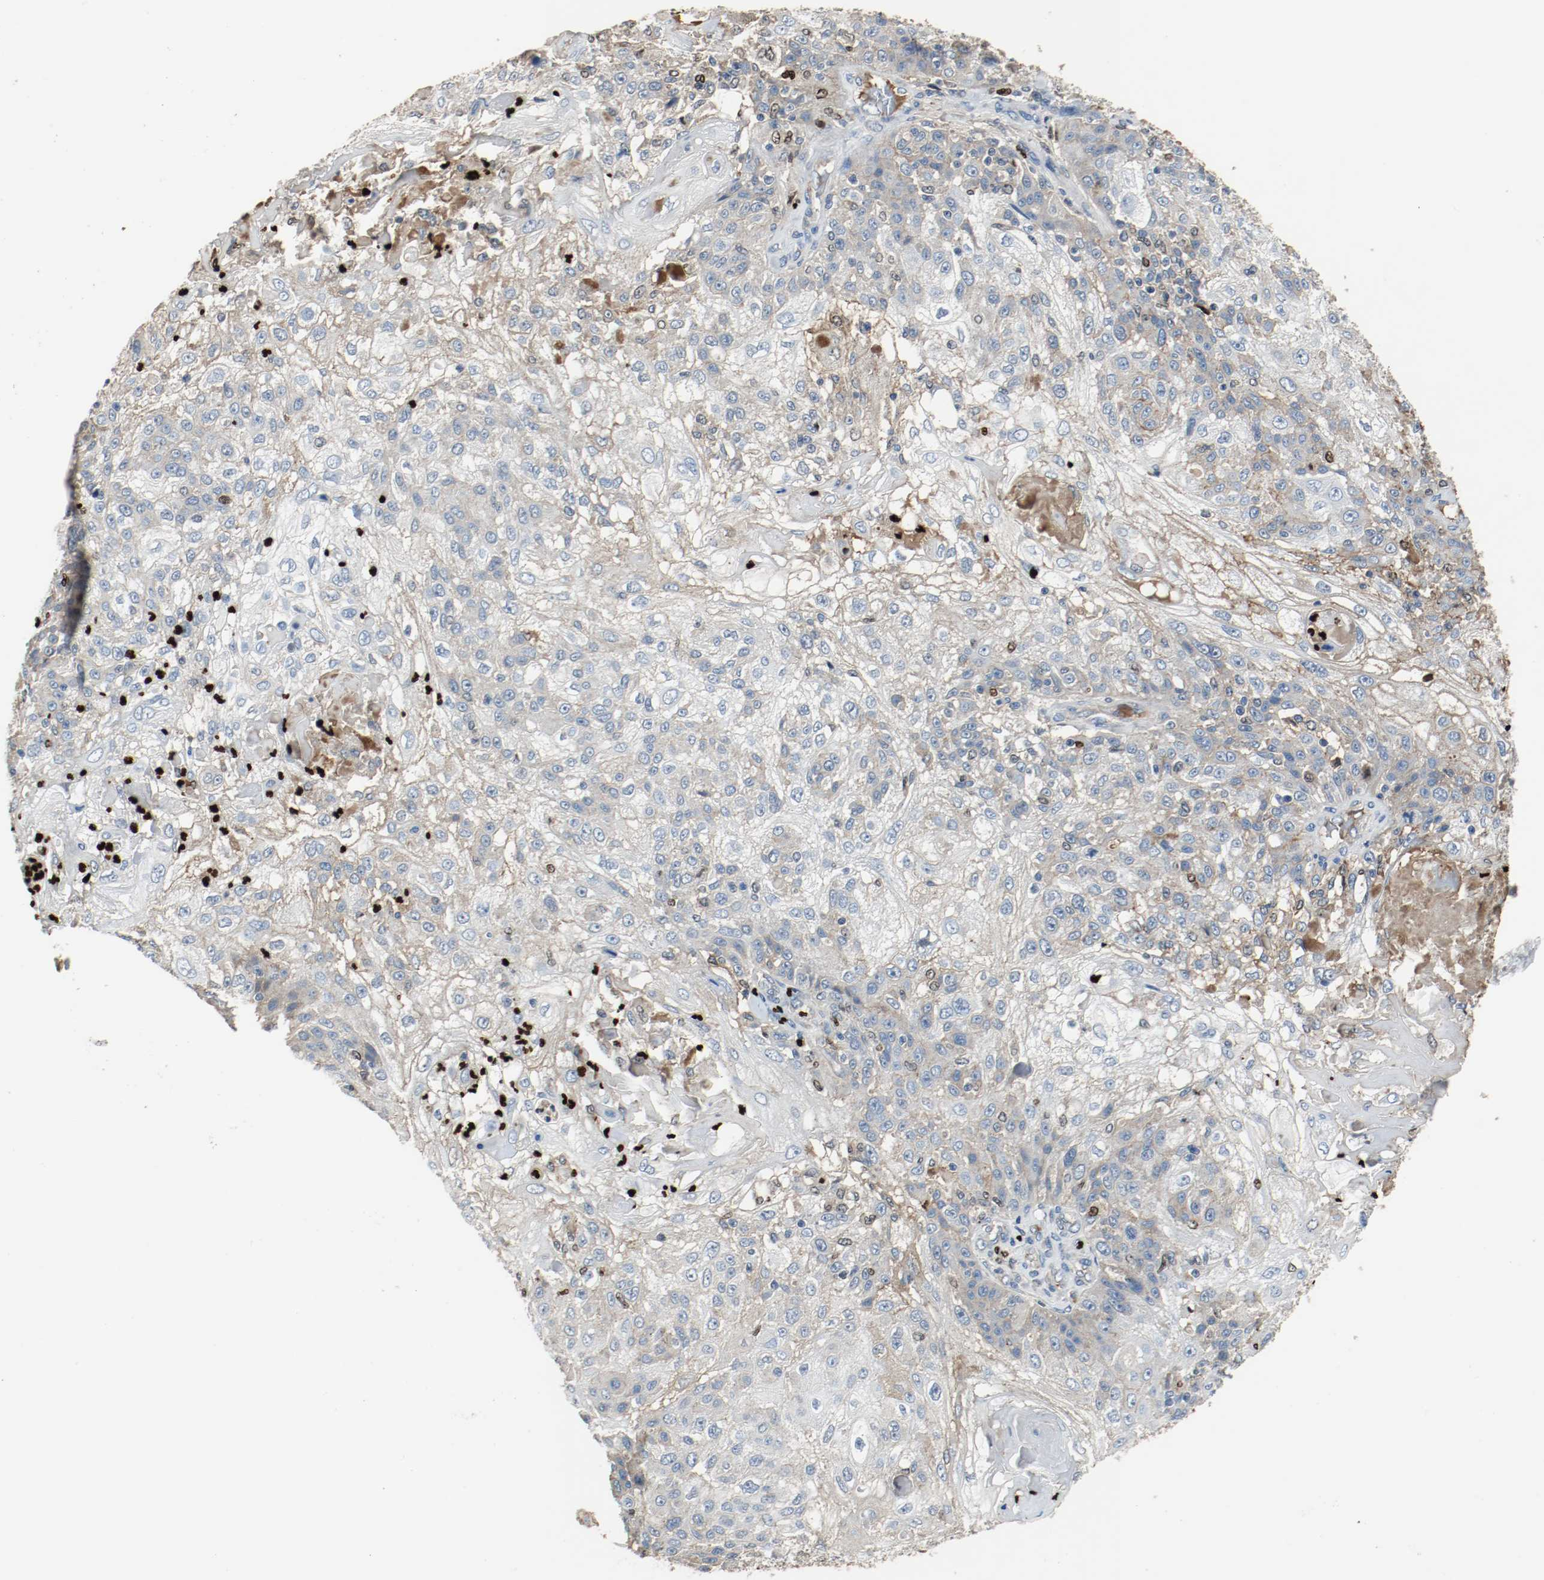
{"staining": {"intensity": "negative", "quantity": "none", "location": "none"}, "tissue": "skin cancer", "cell_type": "Tumor cells", "image_type": "cancer", "snomed": [{"axis": "morphology", "description": "Normal tissue, NOS"}, {"axis": "morphology", "description": "Squamous cell carcinoma, NOS"}, {"axis": "topography", "description": "Skin"}], "caption": "This micrograph is of skin squamous cell carcinoma stained with IHC to label a protein in brown with the nuclei are counter-stained blue. There is no expression in tumor cells.", "gene": "BLK", "patient": {"sex": "female", "age": 83}}